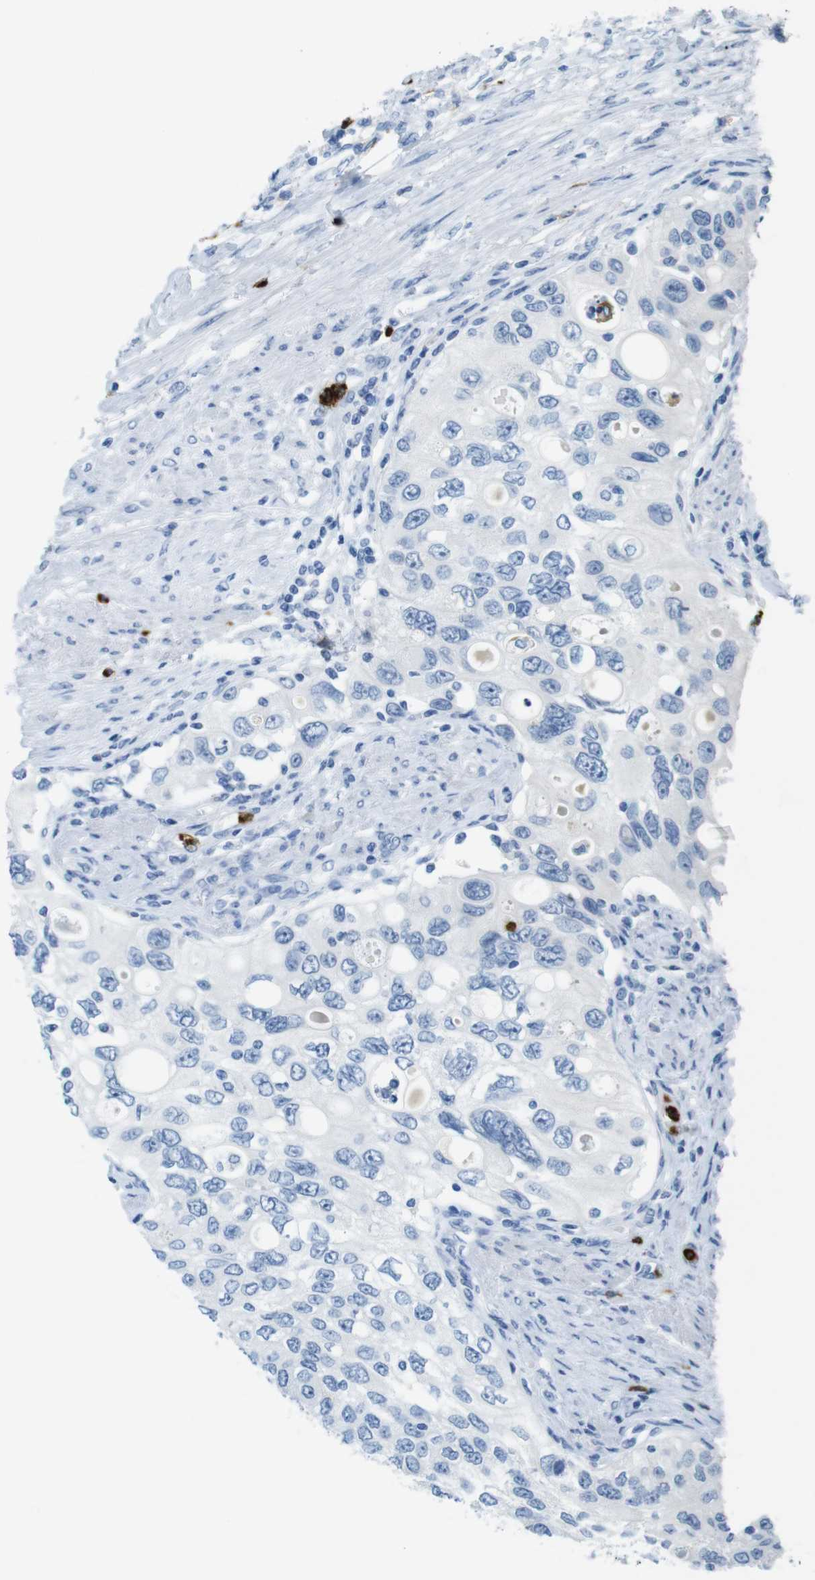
{"staining": {"intensity": "negative", "quantity": "none", "location": "none"}, "tissue": "urothelial cancer", "cell_type": "Tumor cells", "image_type": "cancer", "snomed": [{"axis": "morphology", "description": "Urothelial carcinoma, High grade"}, {"axis": "topography", "description": "Urinary bladder"}], "caption": "A high-resolution histopathology image shows immunohistochemistry staining of urothelial cancer, which shows no significant expression in tumor cells.", "gene": "MCEMP1", "patient": {"sex": "female", "age": 56}}